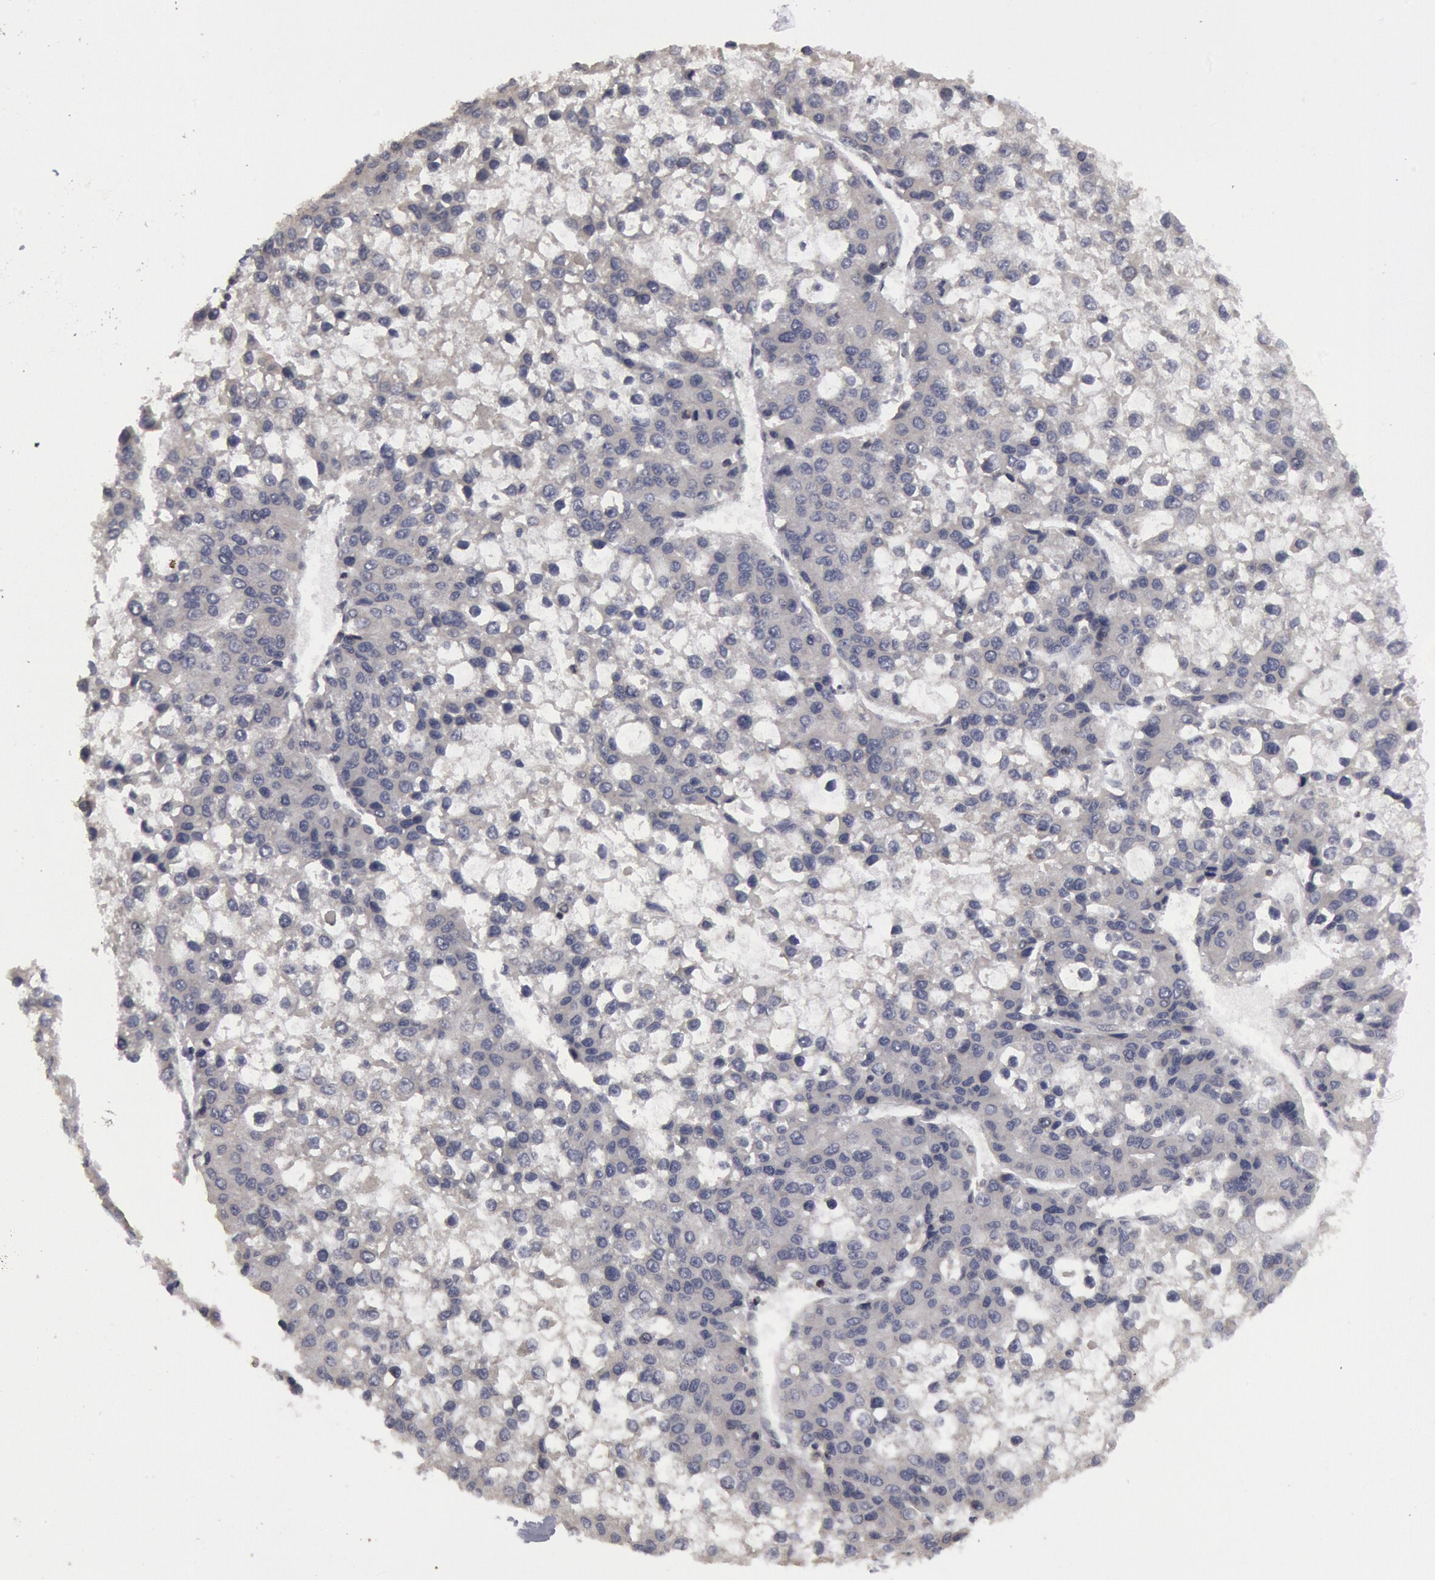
{"staining": {"intensity": "negative", "quantity": "none", "location": "none"}, "tissue": "liver cancer", "cell_type": "Tumor cells", "image_type": "cancer", "snomed": [{"axis": "morphology", "description": "Carcinoma, Hepatocellular, NOS"}, {"axis": "topography", "description": "Liver"}], "caption": "This micrograph is of liver cancer (hepatocellular carcinoma) stained with IHC to label a protein in brown with the nuclei are counter-stained blue. There is no expression in tumor cells. The staining was performed using DAB (3,3'-diaminobenzidine) to visualize the protein expression in brown, while the nuclei were stained in blue with hematoxylin (Magnification: 20x).", "gene": "OSBPL8", "patient": {"sex": "female", "age": 66}}